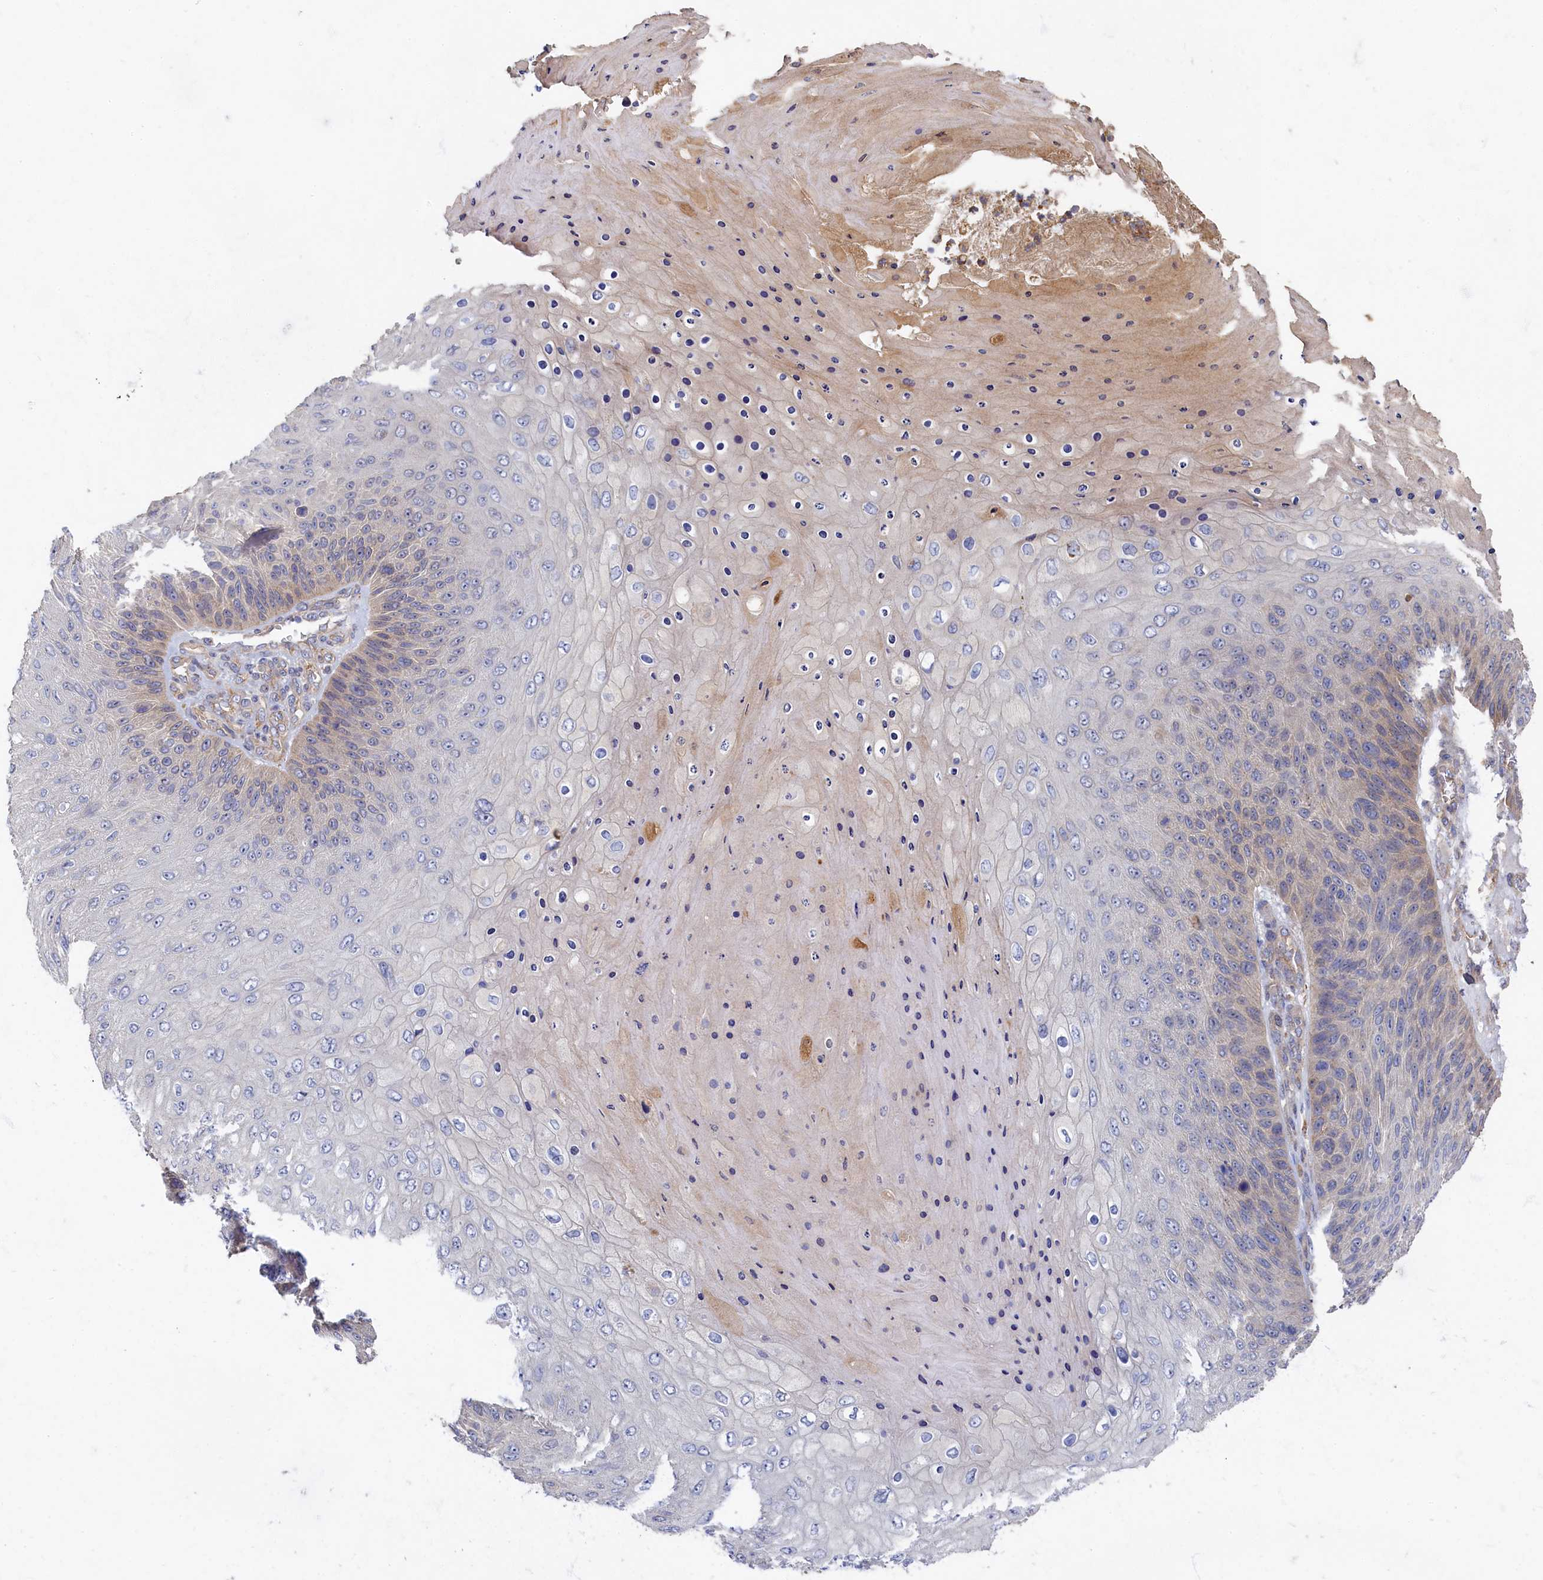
{"staining": {"intensity": "weak", "quantity": "<25%", "location": "cytoplasmic/membranous"}, "tissue": "skin cancer", "cell_type": "Tumor cells", "image_type": "cancer", "snomed": [{"axis": "morphology", "description": "Squamous cell carcinoma, NOS"}, {"axis": "topography", "description": "Skin"}], "caption": "High magnification brightfield microscopy of skin cancer stained with DAB (3,3'-diaminobenzidine) (brown) and counterstained with hematoxylin (blue): tumor cells show no significant positivity.", "gene": "PSMG2", "patient": {"sex": "female", "age": 88}}